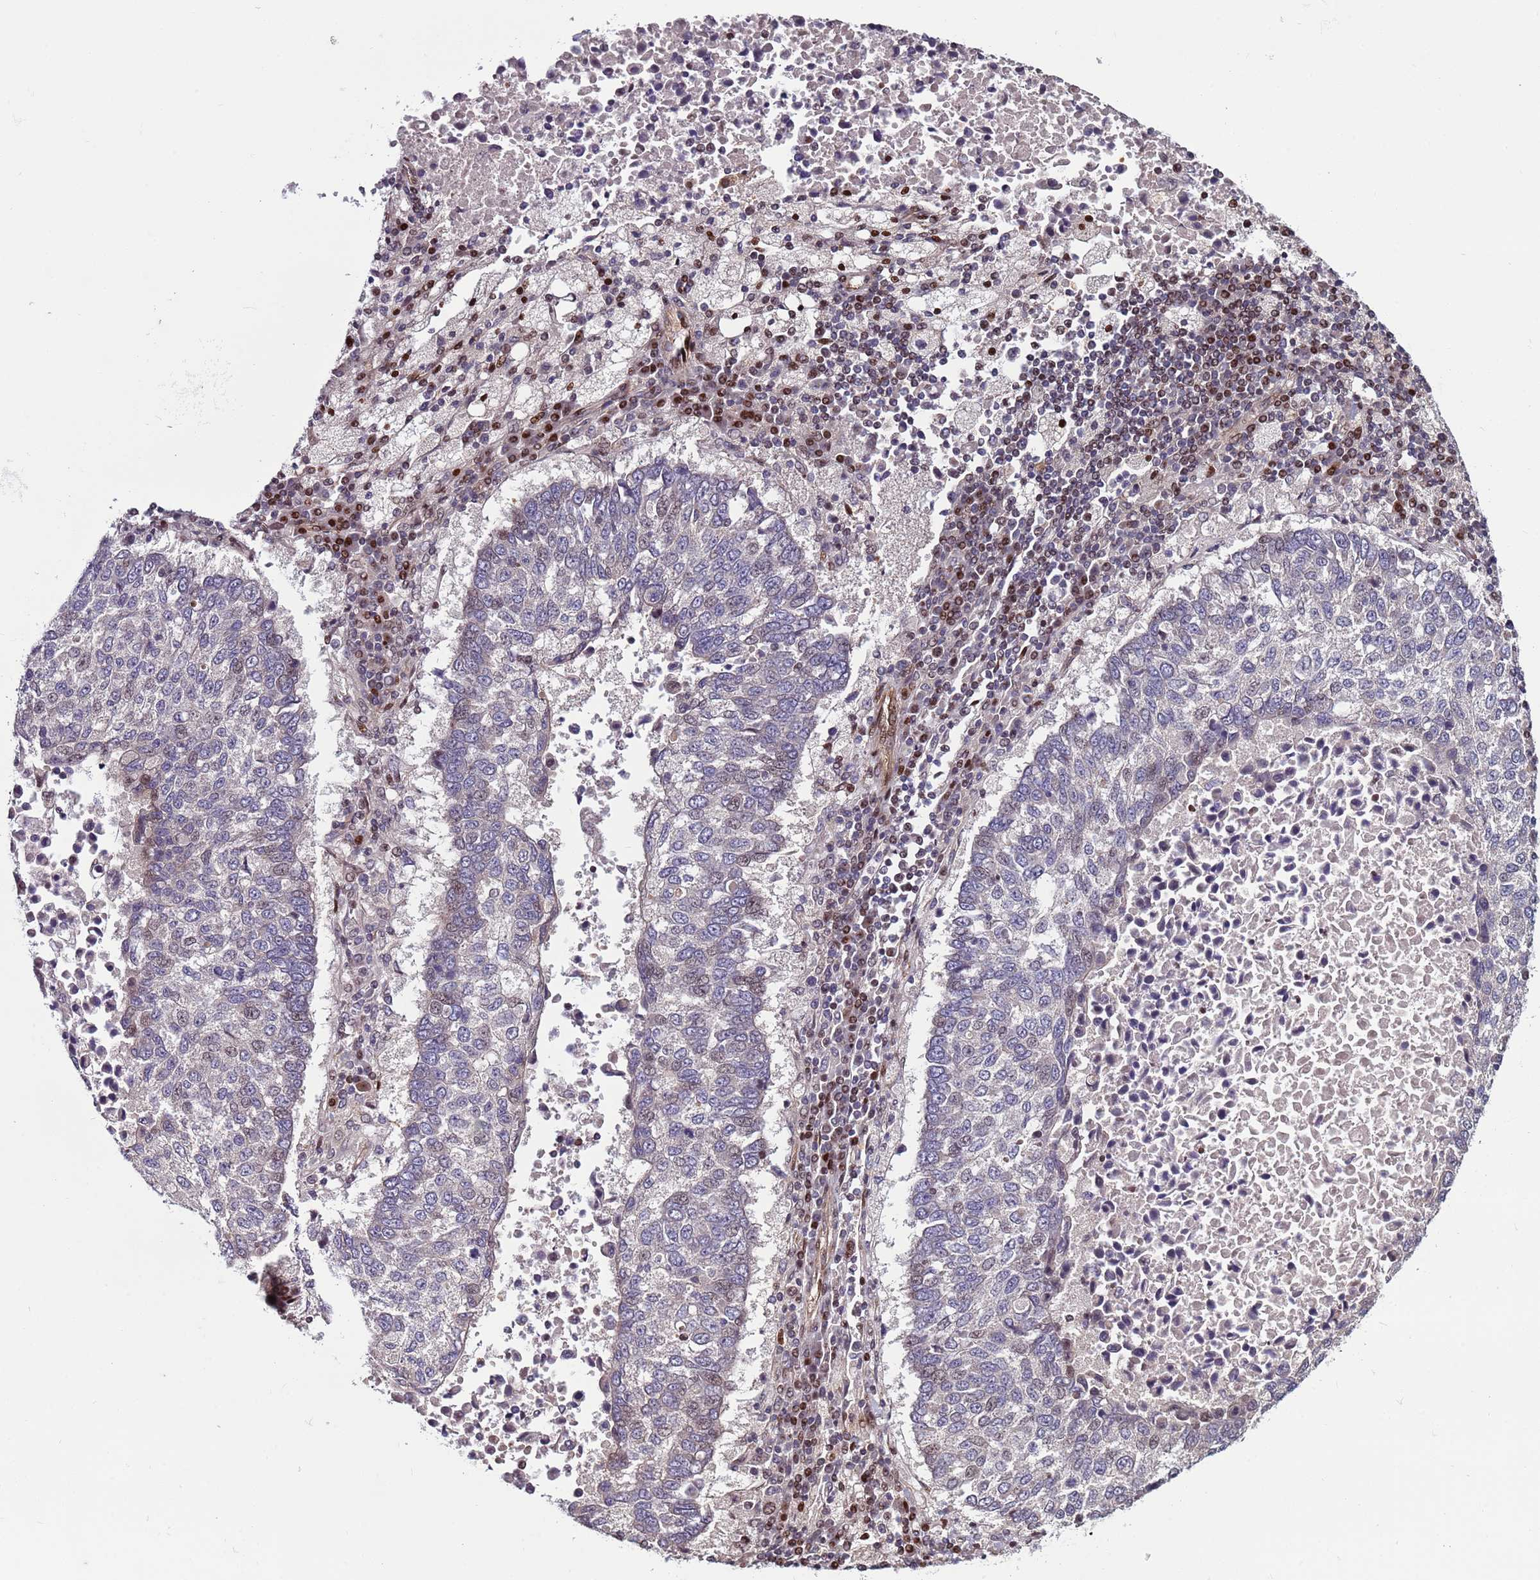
{"staining": {"intensity": "negative", "quantity": "none", "location": "none"}, "tissue": "lung cancer", "cell_type": "Tumor cells", "image_type": "cancer", "snomed": [{"axis": "morphology", "description": "Squamous cell carcinoma, NOS"}, {"axis": "topography", "description": "Lung"}], "caption": "Lung cancer (squamous cell carcinoma) stained for a protein using IHC displays no expression tumor cells.", "gene": "WBP11", "patient": {"sex": "male", "age": 73}}